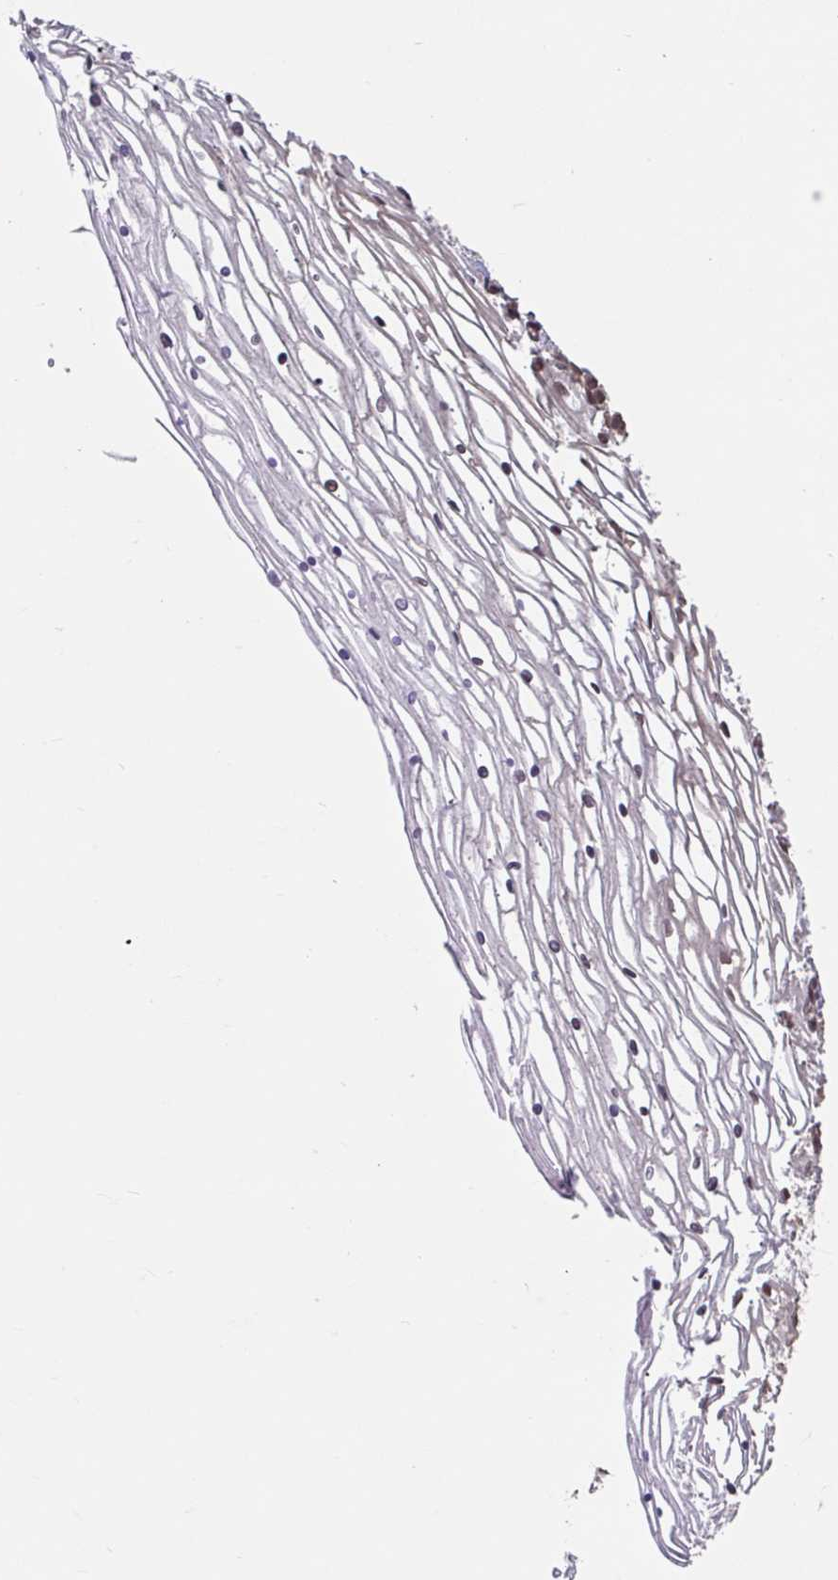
{"staining": {"intensity": "weak", "quantity": ">75%", "location": "cytoplasmic/membranous,nuclear"}, "tissue": "cervix", "cell_type": "Glandular cells", "image_type": "normal", "snomed": [{"axis": "morphology", "description": "Normal tissue, NOS"}, {"axis": "topography", "description": "Cervix"}], "caption": "DAB (3,3'-diaminobenzidine) immunohistochemical staining of normal human cervix displays weak cytoplasmic/membranous,nuclear protein expression in about >75% of glandular cells.", "gene": "STYXL1", "patient": {"sex": "female", "age": 36}}